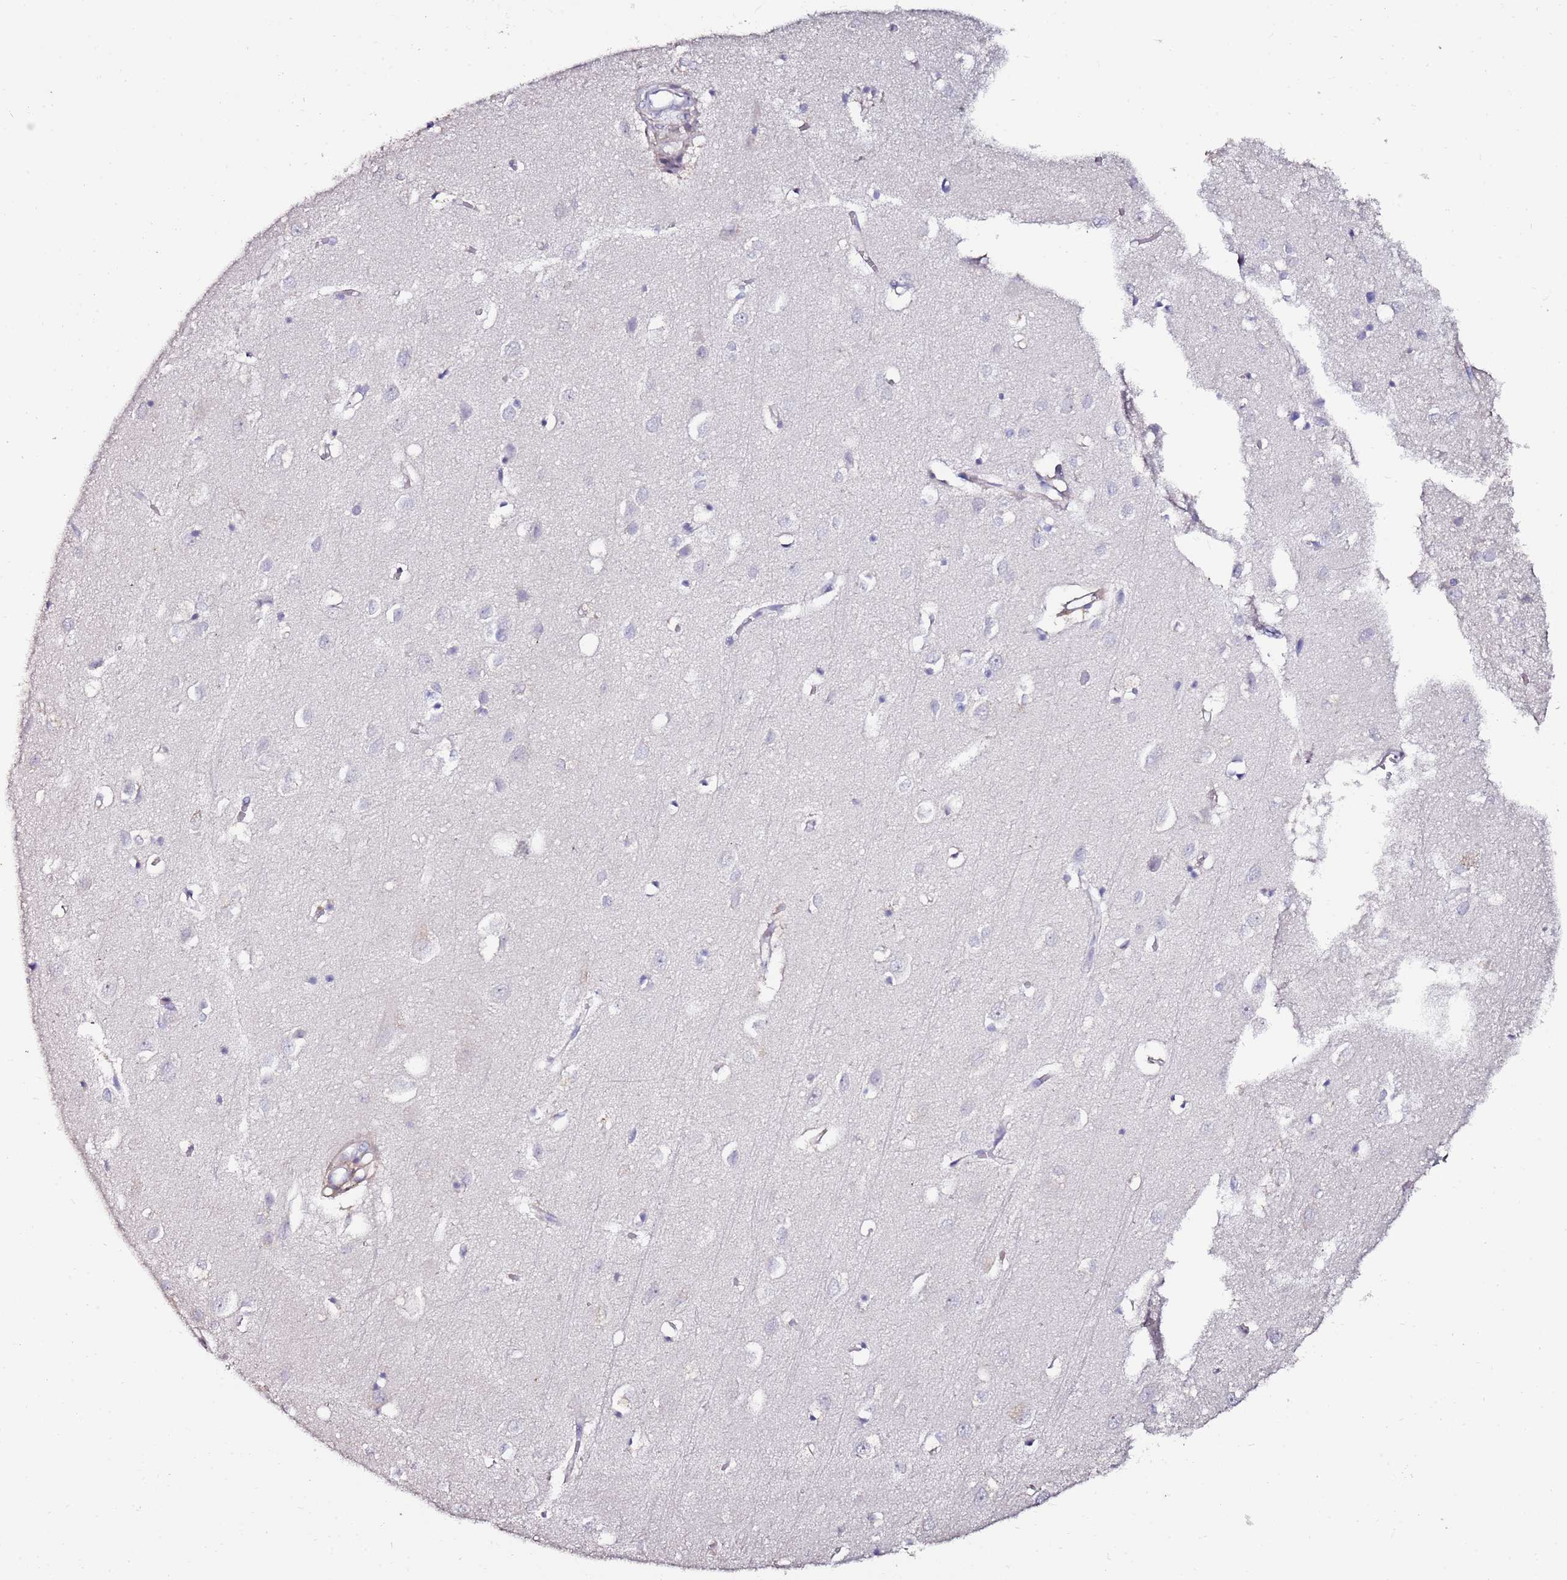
{"staining": {"intensity": "negative", "quantity": "none", "location": "none"}, "tissue": "cerebral cortex", "cell_type": "Endothelial cells", "image_type": "normal", "snomed": [{"axis": "morphology", "description": "Normal tissue, NOS"}, {"axis": "topography", "description": "Cerebral cortex"}], "caption": "The micrograph reveals no significant staining in endothelial cells of cerebral cortex. Nuclei are stained in blue.", "gene": "C3orf80", "patient": {"sex": "female", "age": 64}}